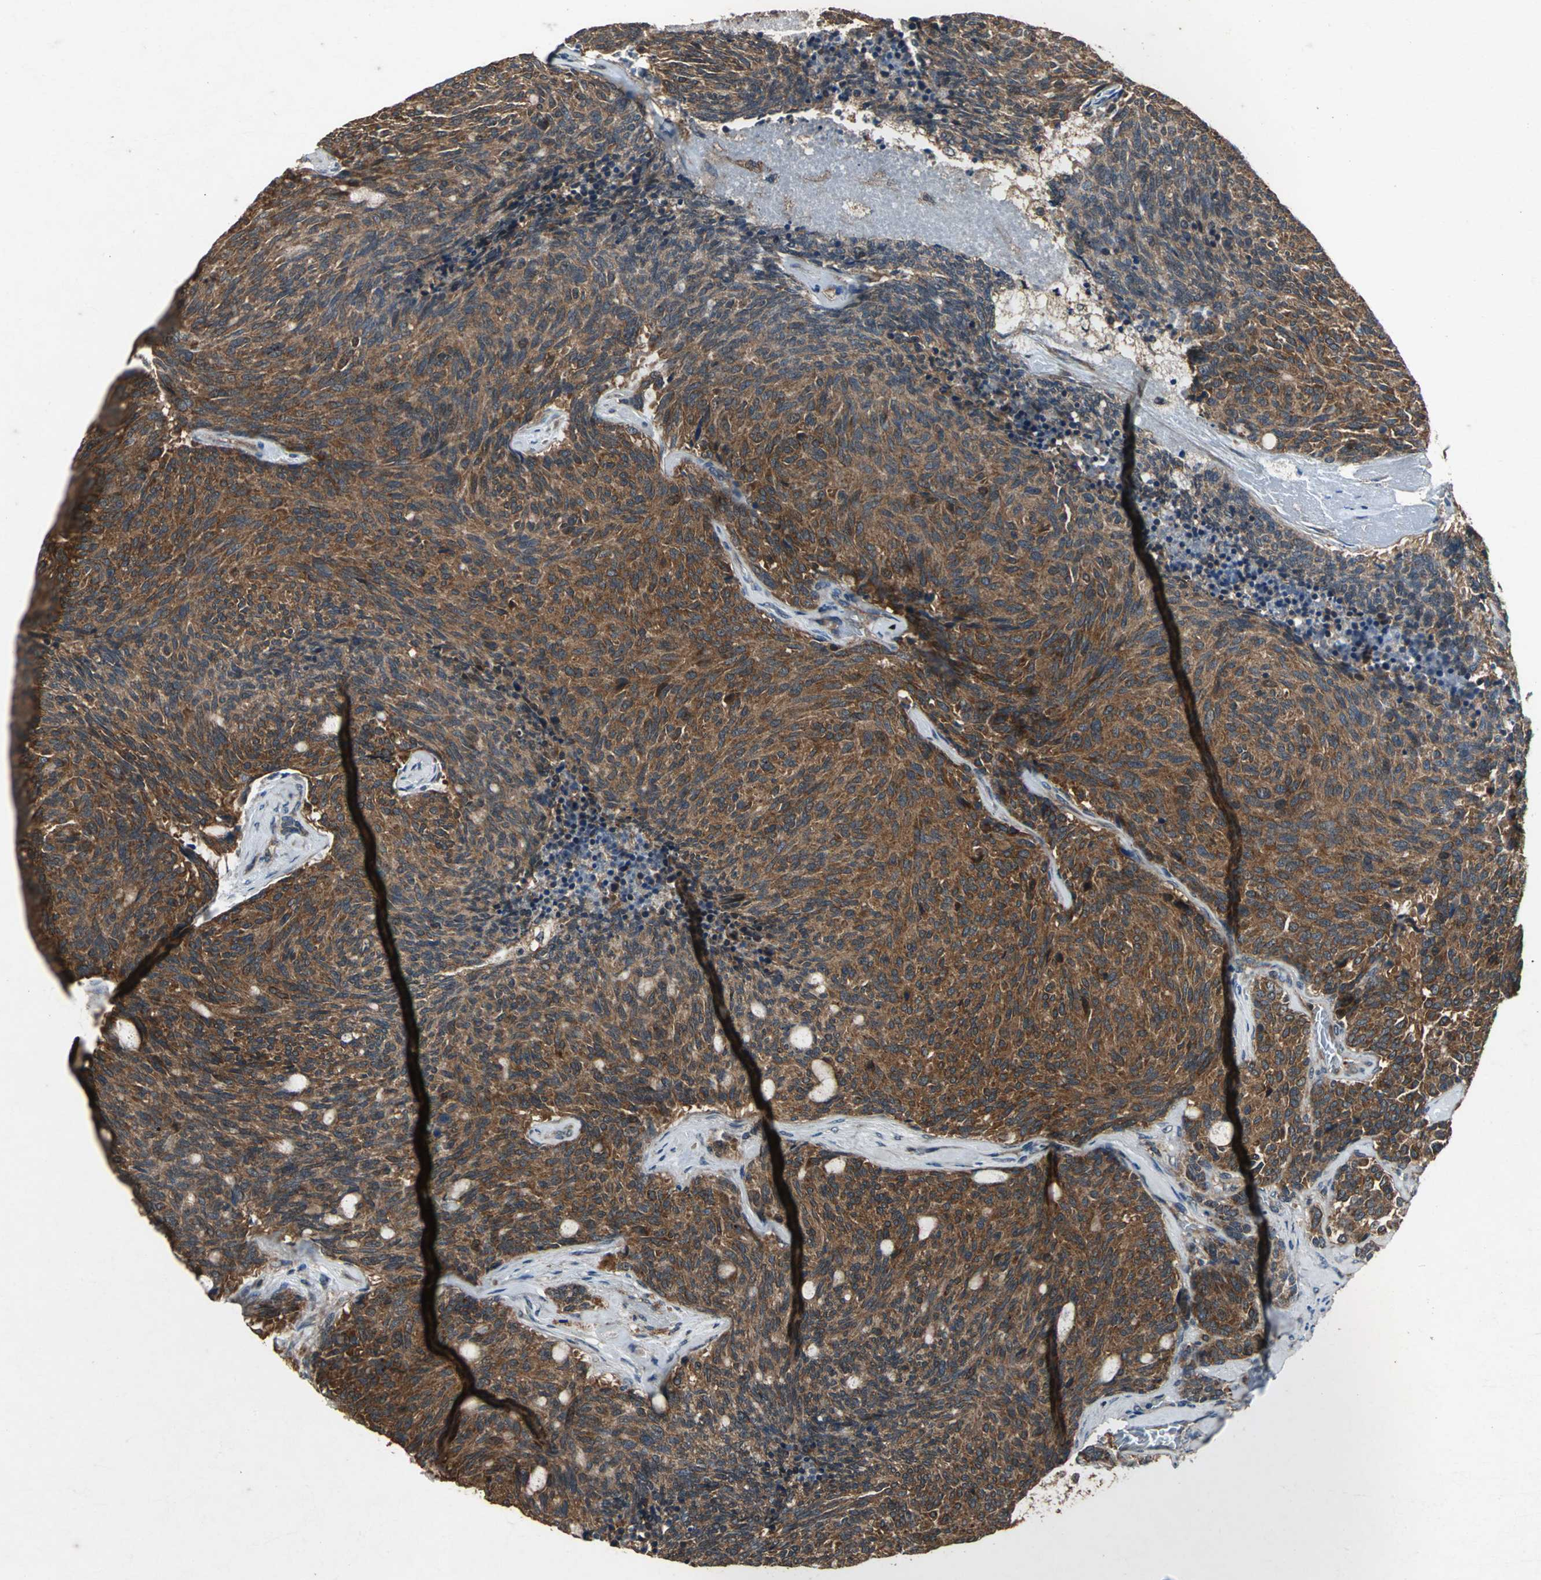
{"staining": {"intensity": "strong", "quantity": ">75%", "location": "cytoplasmic/membranous"}, "tissue": "carcinoid", "cell_type": "Tumor cells", "image_type": "cancer", "snomed": [{"axis": "morphology", "description": "Carcinoid, malignant, NOS"}, {"axis": "topography", "description": "Pancreas"}], "caption": "The histopathology image reveals staining of carcinoid (malignant), revealing strong cytoplasmic/membranous protein staining (brown color) within tumor cells. (brown staining indicates protein expression, while blue staining denotes nuclei).", "gene": "ZNF608", "patient": {"sex": "female", "age": 54}}